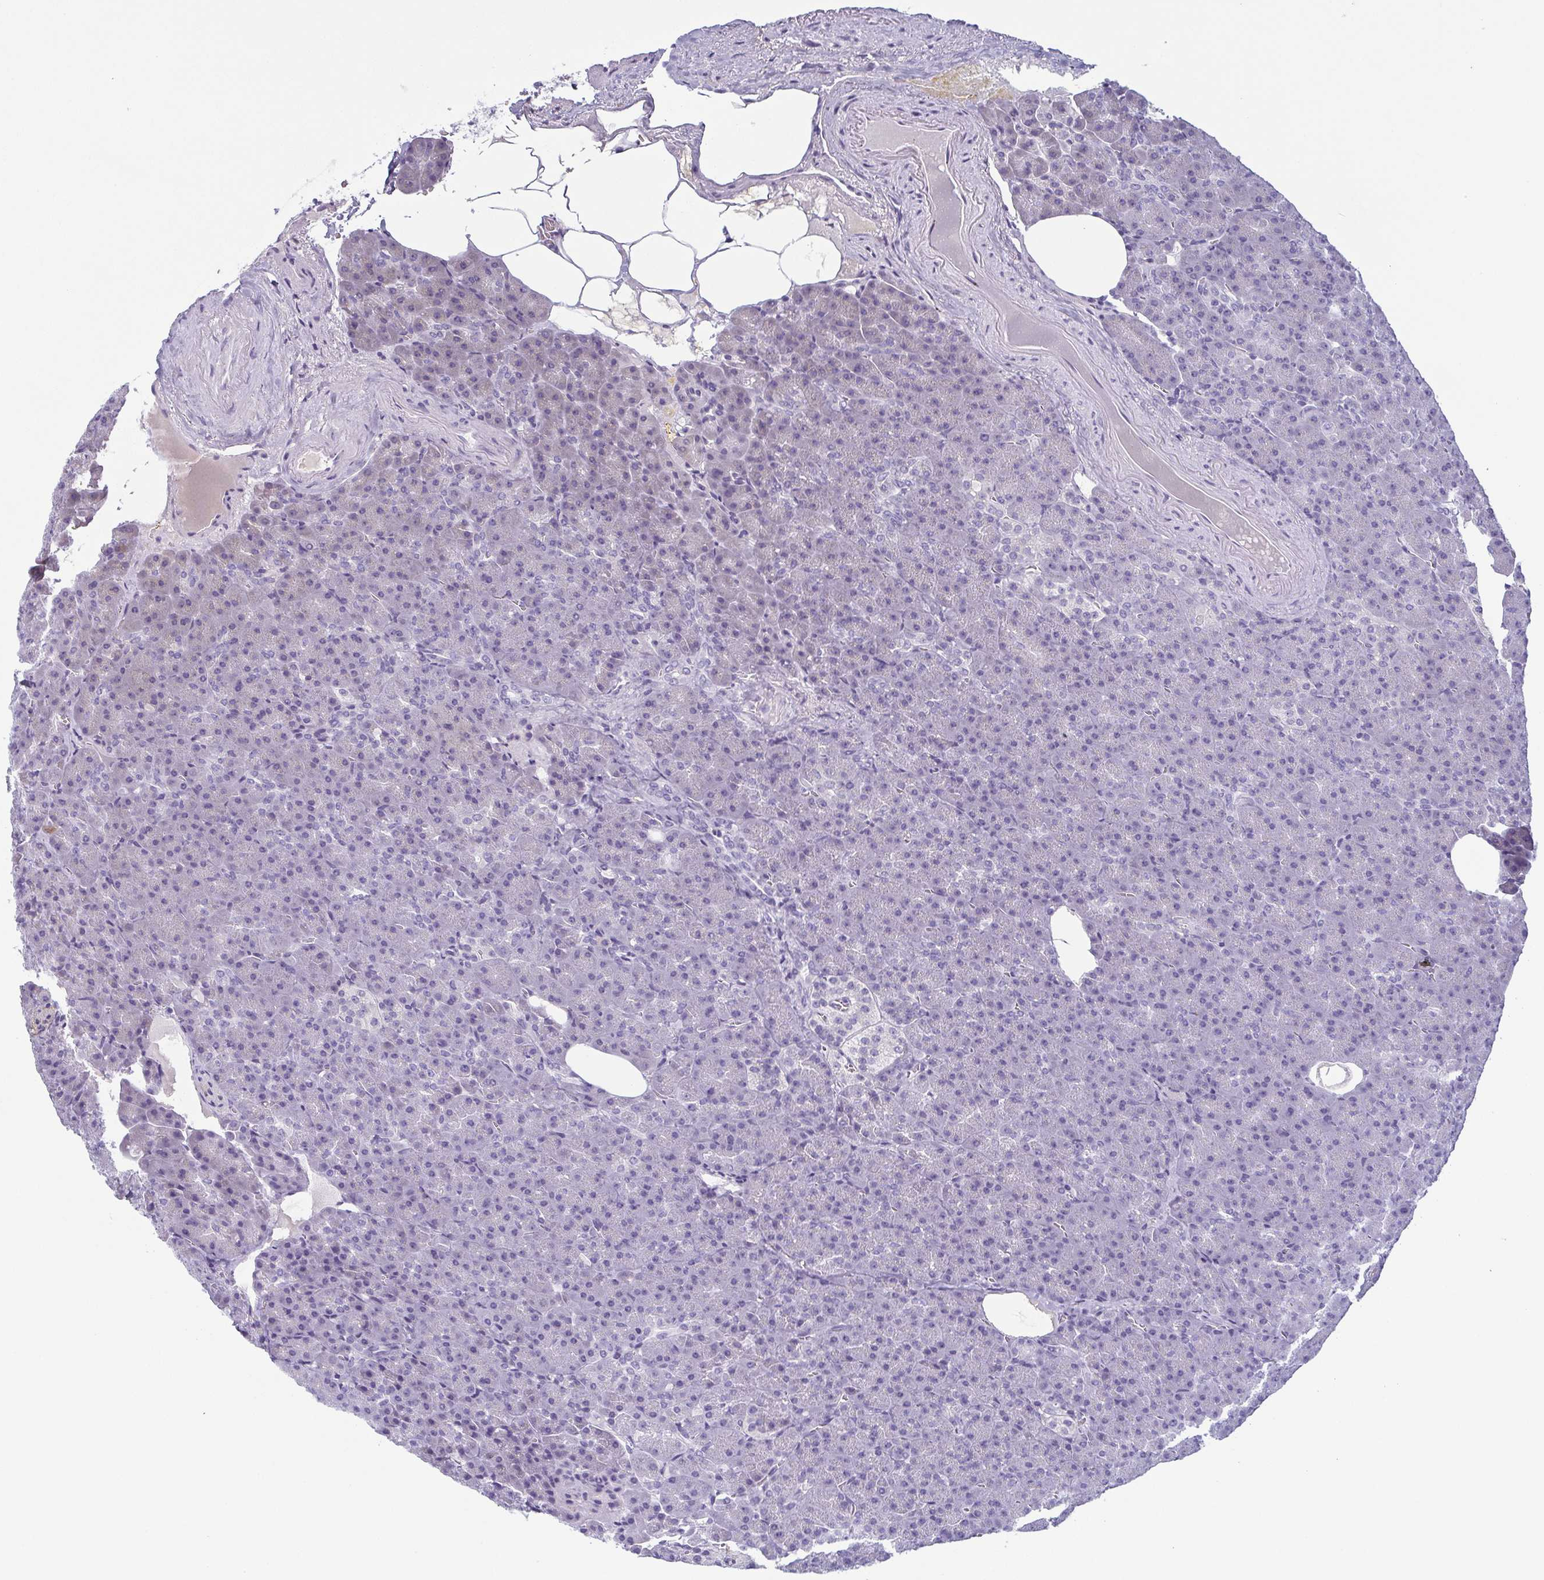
{"staining": {"intensity": "negative", "quantity": "none", "location": "none"}, "tissue": "pancreas", "cell_type": "Exocrine glandular cells", "image_type": "normal", "snomed": [{"axis": "morphology", "description": "Normal tissue, NOS"}, {"axis": "topography", "description": "Pancreas"}], "caption": "An image of human pancreas is negative for staining in exocrine glandular cells. (Brightfield microscopy of DAB IHC at high magnification).", "gene": "ECM1", "patient": {"sex": "female", "age": 74}}